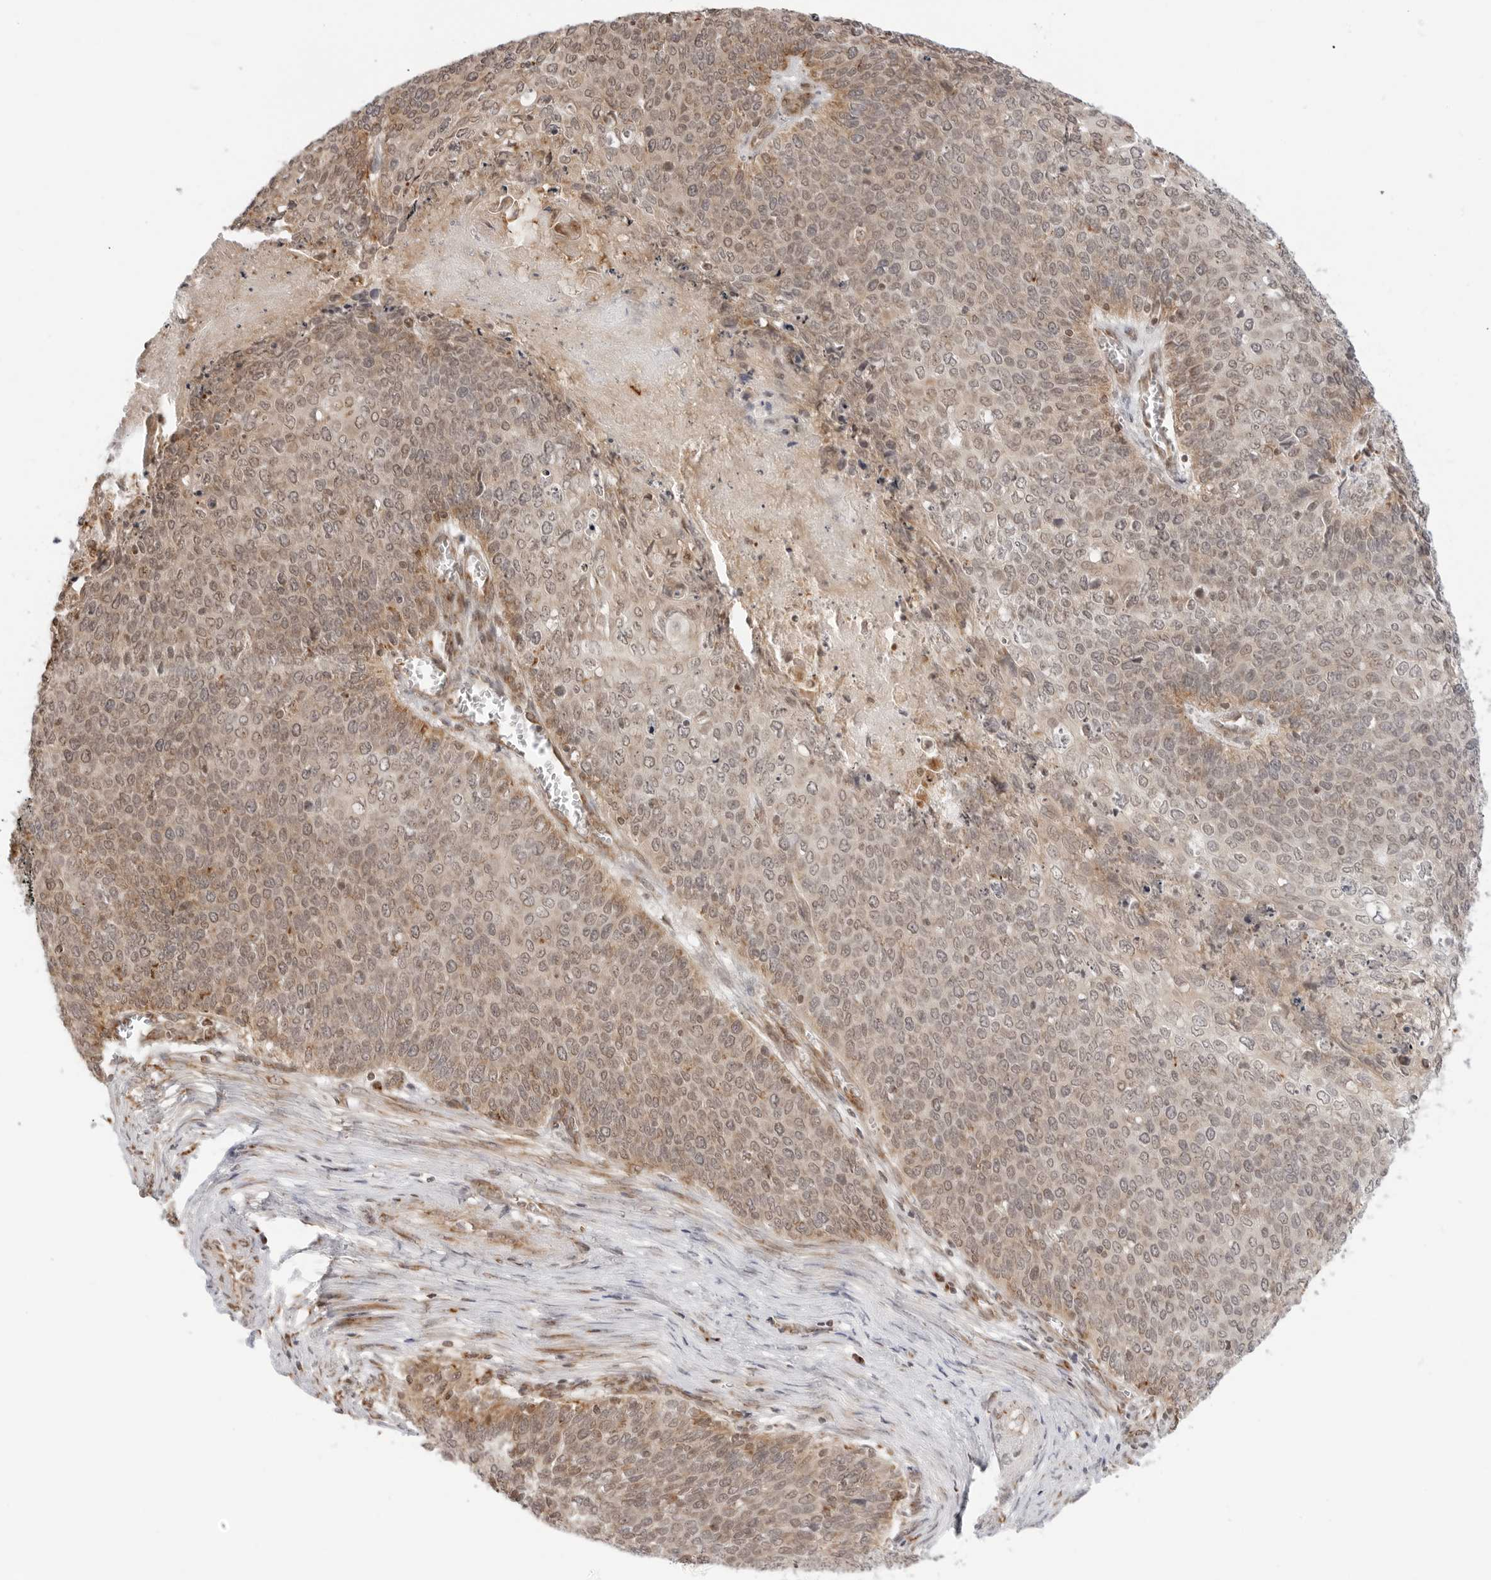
{"staining": {"intensity": "moderate", "quantity": ">75%", "location": "cytoplasmic/membranous"}, "tissue": "cervical cancer", "cell_type": "Tumor cells", "image_type": "cancer", "snomed": [{"axis": "morphology", "description": "Squamous cell carcinoma, NOS"}, {"axis": "topography", "description": "Cervix"}], "caption": "A brown stain shows moderate cytoplasmic/membranous positivity of a protein in squamous cell carcinoma (cervical) tumor cells. The staining was performed using DAB (3,3'-diaminobenzidine) to visualize the protein expression in brown, while the nuclei were stained in blue with hematoxylin (Magnification: 20x).", "gene": "POLR3GL", "patient": {"sex": "female", "age": 39}}